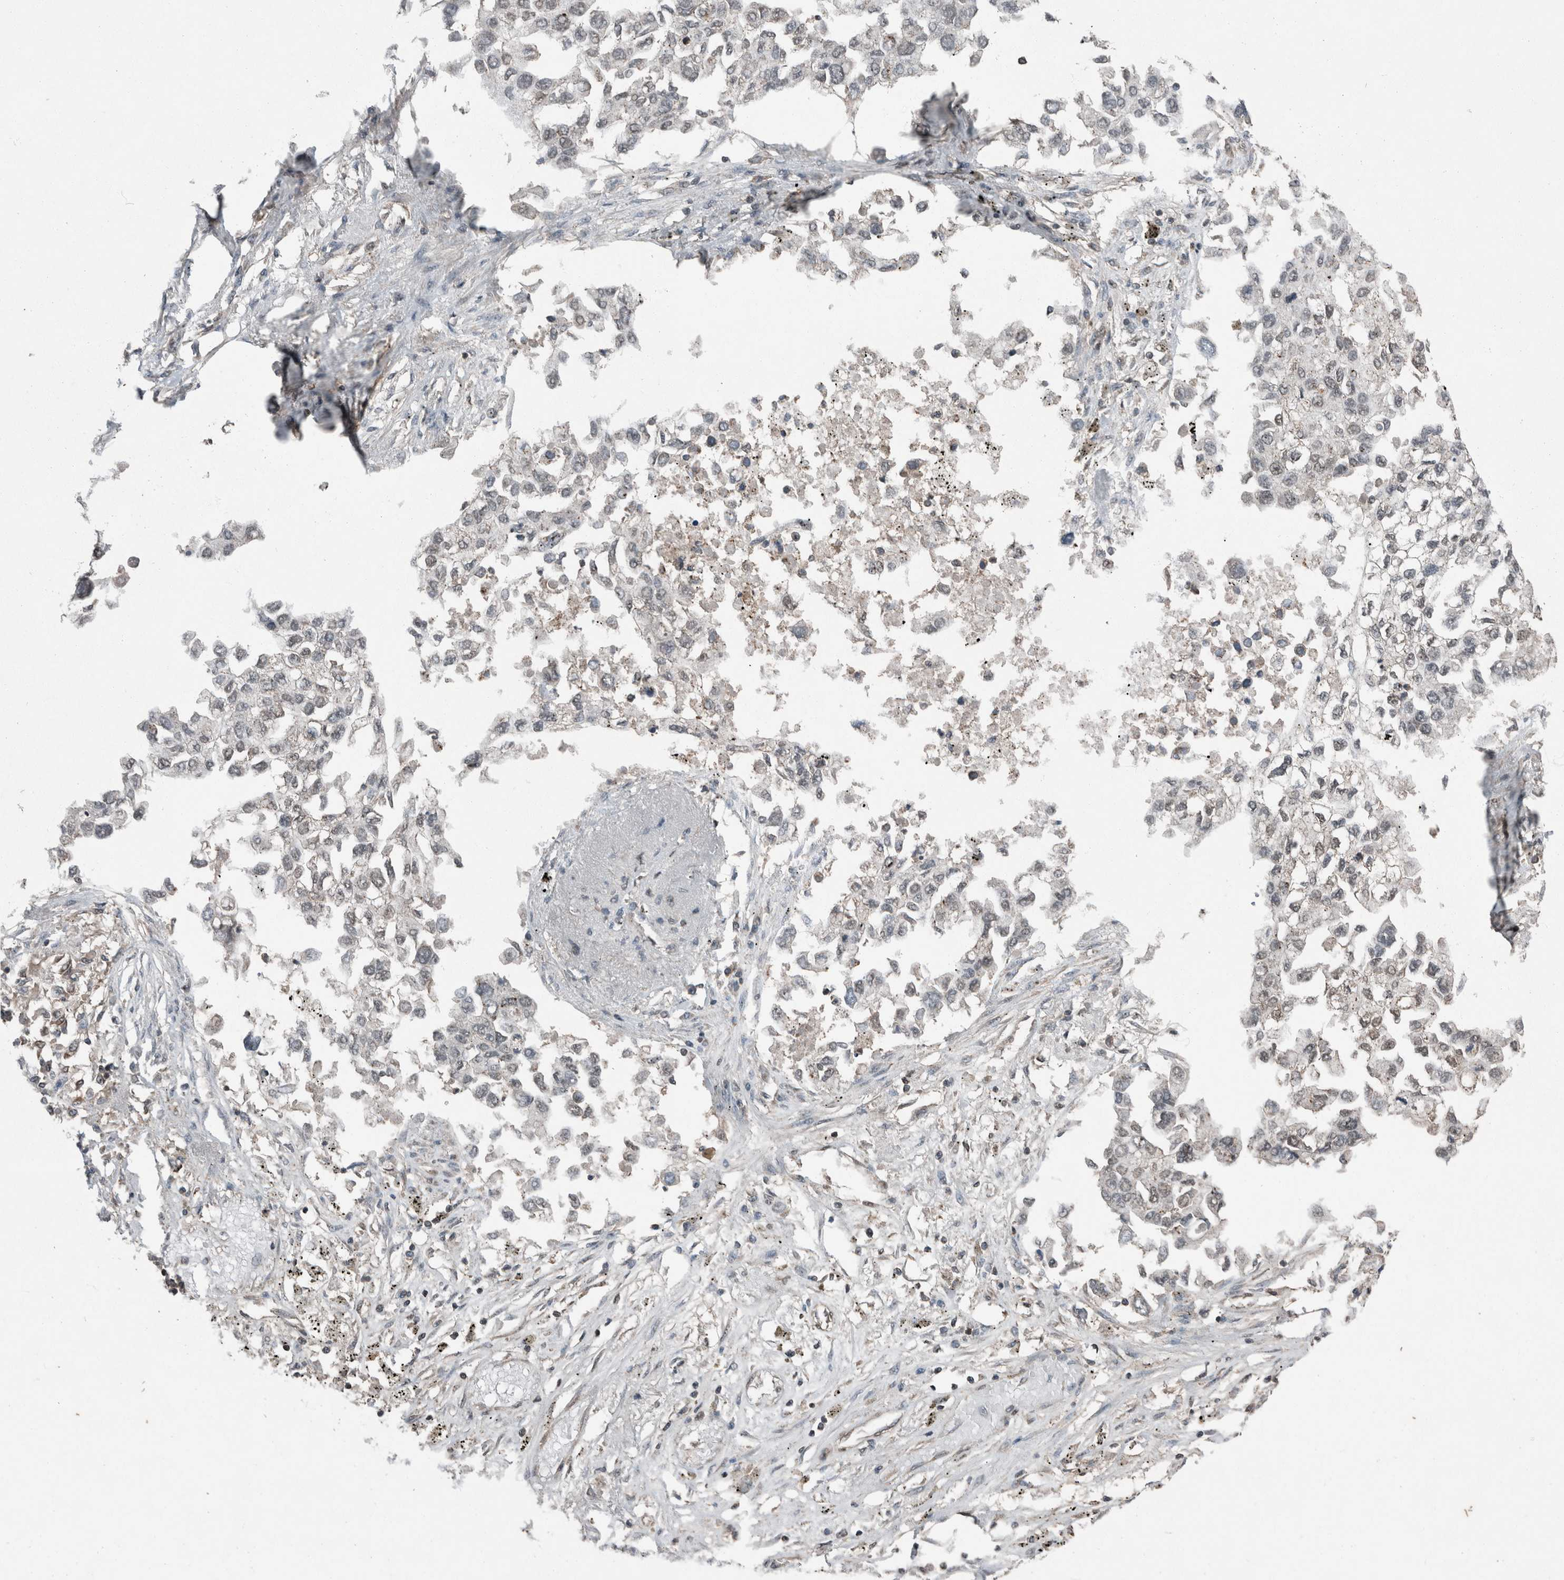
{"staining": {"intensity": "weak", "quantity": "<25%", "location": "cytoplasmic/membranous"}, "tissue": "lung cancer", "cell_type": "Tumor cells", "image_type": "cancer", "snomed": [{"axis": "morphology", "description": "Inflammation, NOS"}, {"axis": "morphology", "description": "Adenocarcinoma, NOS"}, {"axis": "topography", "description": "Lung"}], "caption": "DAB (3,3'-diaminobenzidine) immunohistochemical staining of human lung cancer (adenocarcinoma) exhibits no significant staining in tumor cells.", "gene": "MYO1E", "patient": {"sex": "male", "age": 63}}